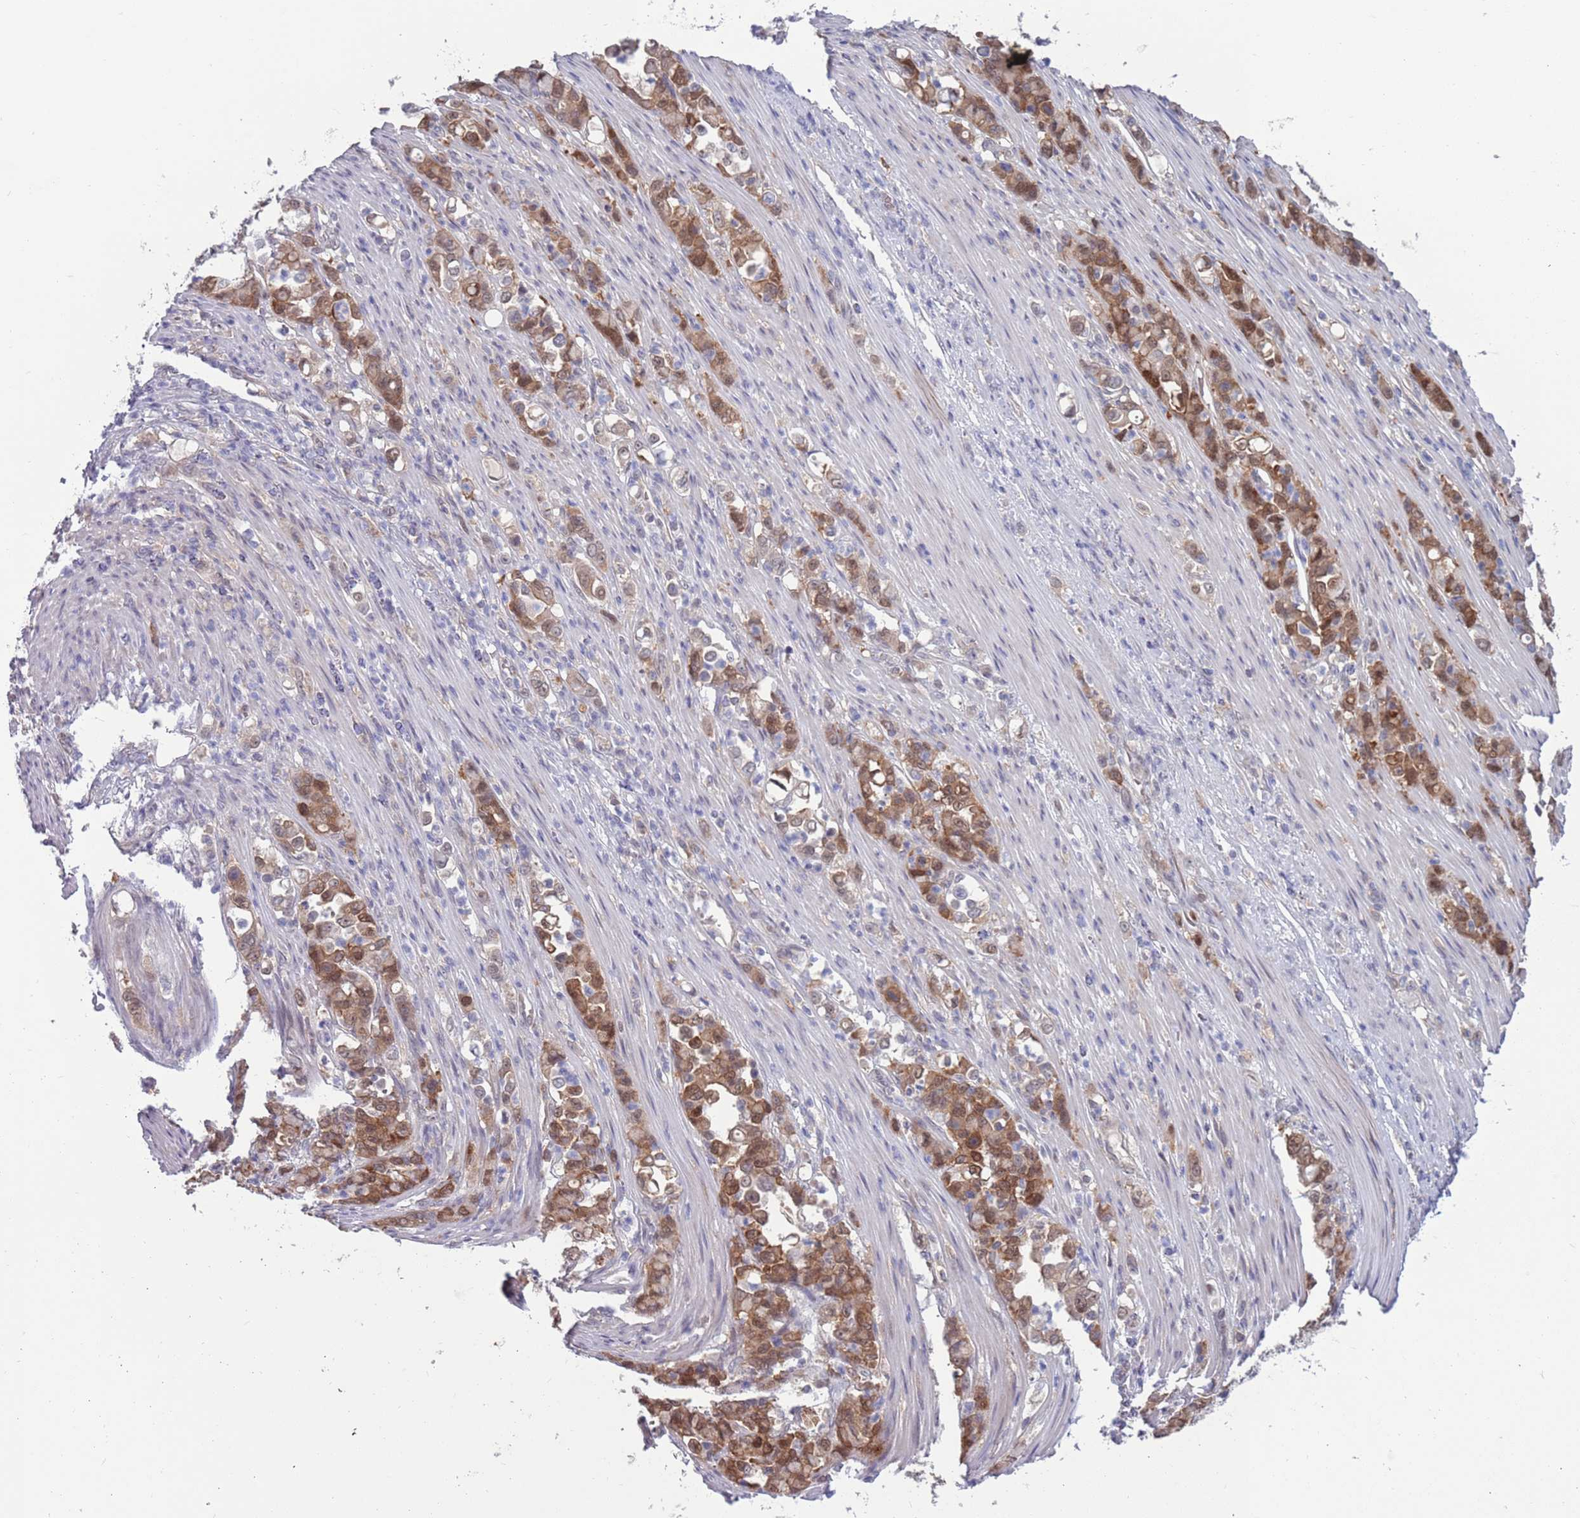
{"staining": {"intensity": "moderate", "quantity": ">75%", "location": "cytoplasmic/membranous,nuclear"}, "tissue": "stomach cancer", "cell_type": "Tumor cells", "image_type": "cancer", "snomed": [{"axis": "morphology", "description": "Normal tissue, NOS"}, {"axis": "morphology", "description": "Adenocarcinoma, NOS"}, {"axis": "topography", "description": "Stomach"}], "caption": "Stomach cancer (adenocarcinoma) was stained to show a protein in brown. There is medium levels of moderate cytoplasmic/membranous and nuclear expression in about >75% of tumor cells. The staining is performed using DAB (3,3'-diaminobenzidine) brown chromogen to label protein expression. The nuclei are counter-stained blue using hematoxylin.", "gene": "CLNS1A", "patient": {"sex": "female", "age": 79}}